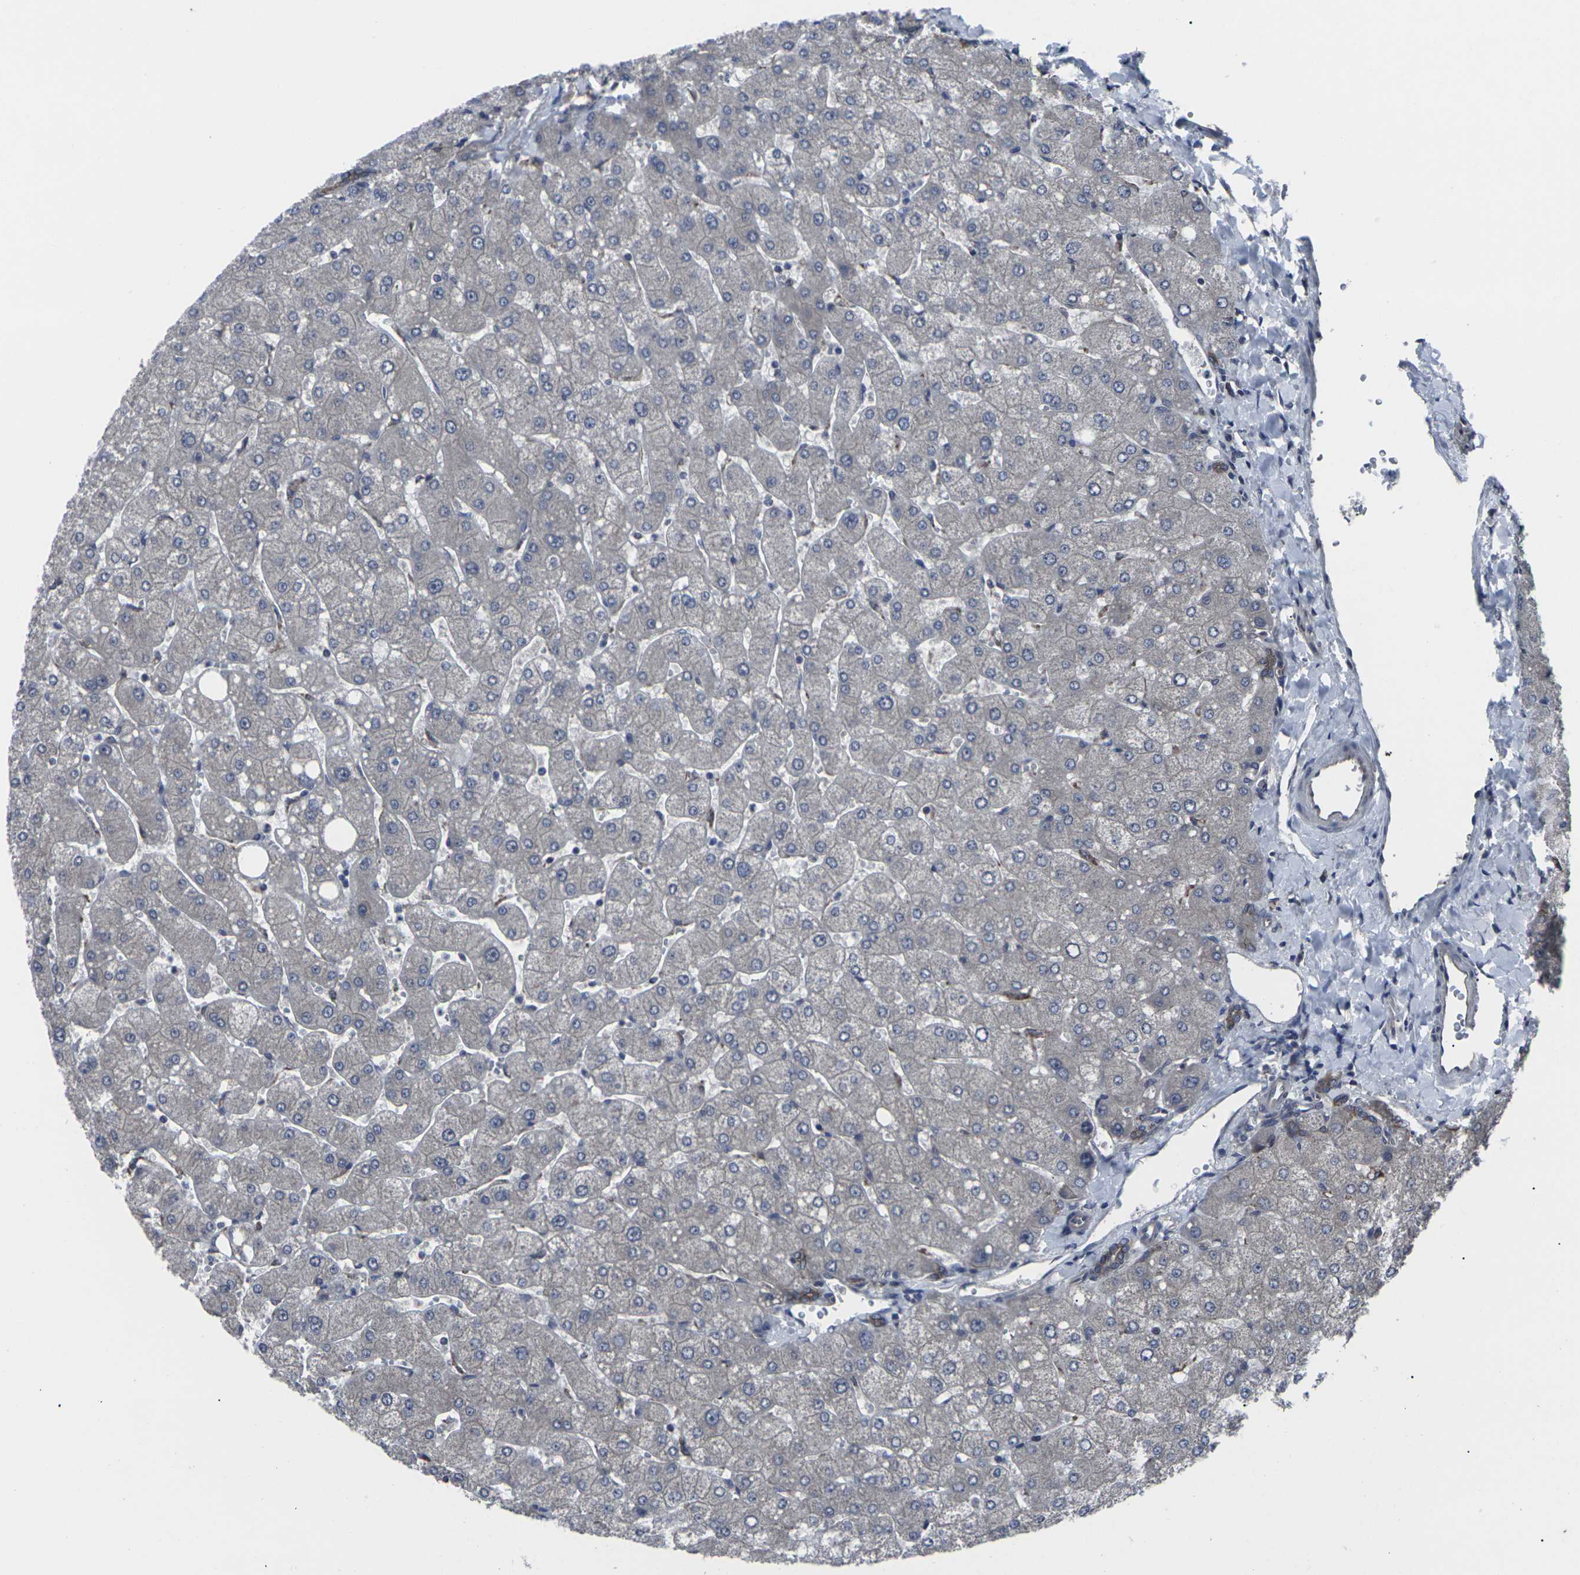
{"staining": {"intensity": "moderate", "quantity": ">75%", "location": "cytoplasmic/membranous"}, "tissue": "liver", "cell_type": "Cholangiocytes", "image_type": "normal", "snomed": [{"axis": "morphology", "description": "Normal tissue, NOS"}, {"axis": "topography", "description": "Liver"}], "caption": "Protein staining of benign liver reveals moderate cytoplasmic/membranous expression in about >75% of cholangiocytes.", "gene": "MAPKAPK2", "patient": {"sex": "male", "age": 55}}